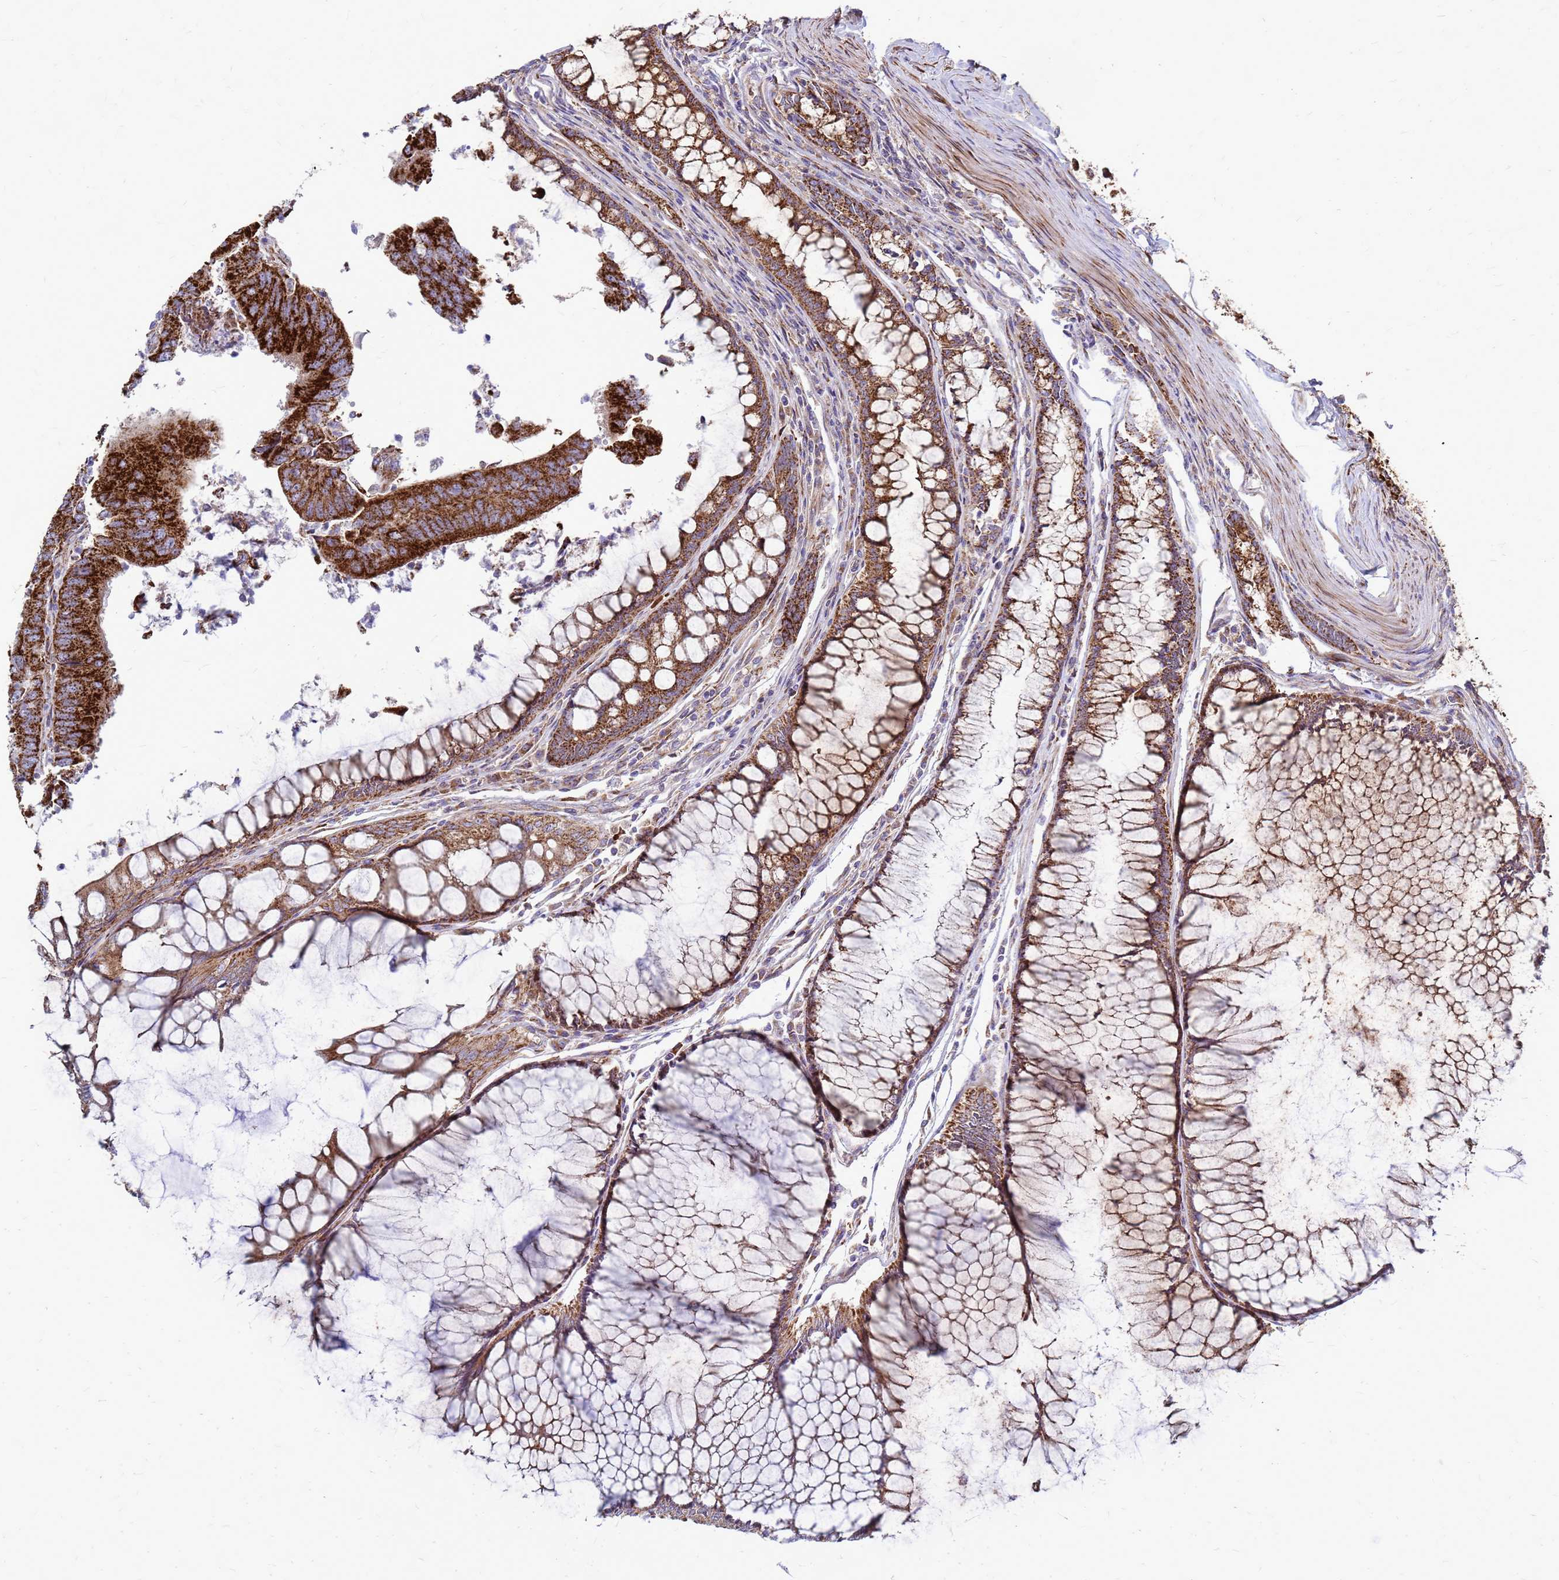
{"staining": {"intensity": "strong", "quantity": ">75%", "location": "cytoplasmic/membranous"}, "tissue": "colorectal cancer", "cell_type": "Tumor cells", "image_type": "cancer", "snomed": [{"axis": "morphology", "description": "Adenocarcinoma, NOS"}, {"axis": "topography", "description": "Colon"}], "caption": "Immunohistochemical staining of colorectal adenocarcinoma shows strong cytoplasmic/membranous protein positivity in about >75% of tumor cells.", "gene": "FSTL4", "patient": {"sex": "female", "age": 67}}